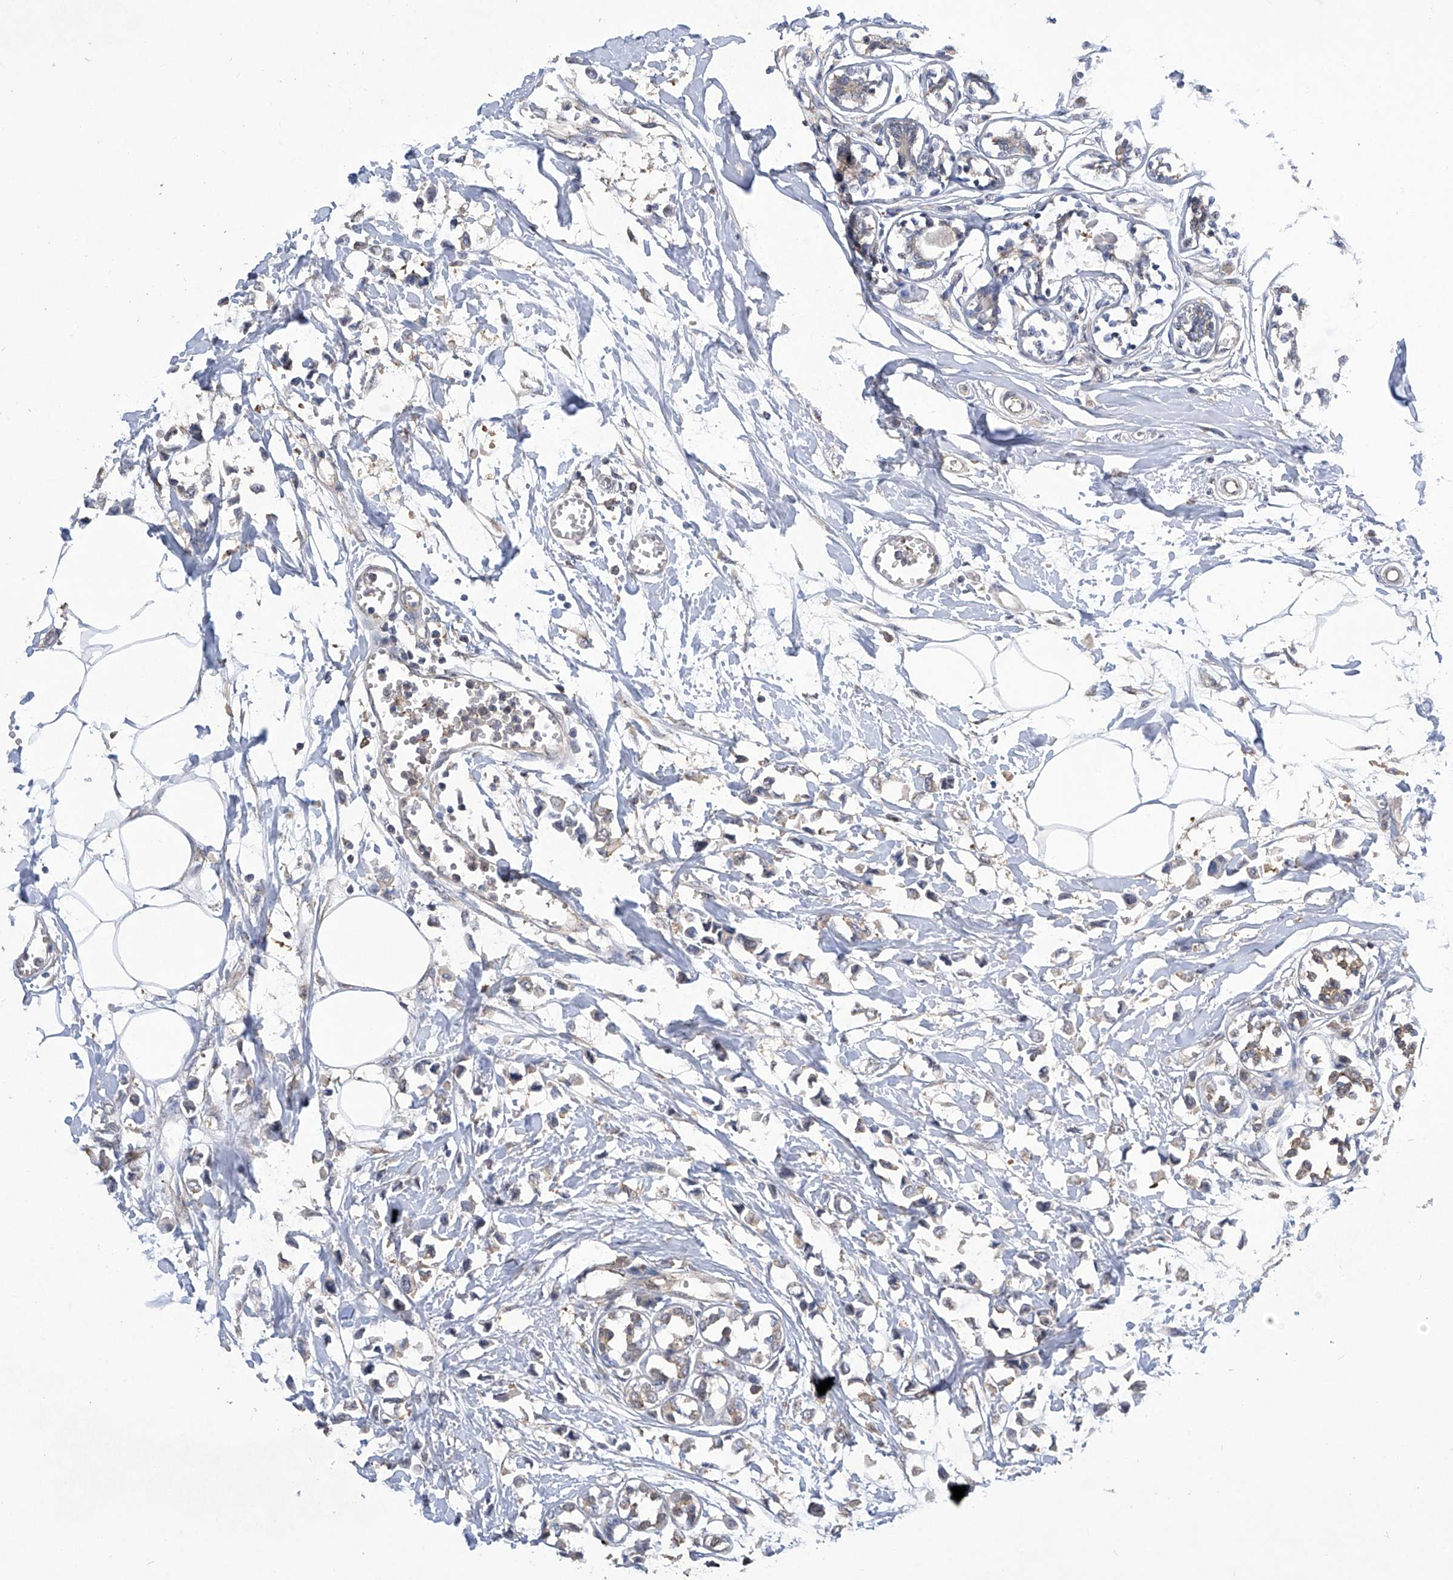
{"staining": {"intensity": "negative", "quantity": "none", "location": "none"}, "tissue": "breast cancer", "cell_type": "Tumor cells", "image_type": "cancer", "snomed": [{"axis": "morphology", "description": "Lobular carcinoma"}, {"axis": "topography", "description": "Breast"}], "caption": "IHC histopathology image of neoplastic tissue: breast lobular carcinoma stained with DAB demonstrates no significant protein expression in tumor cells.", "gene": "CISH", "patient": {"sex": "female", "age": 51}}